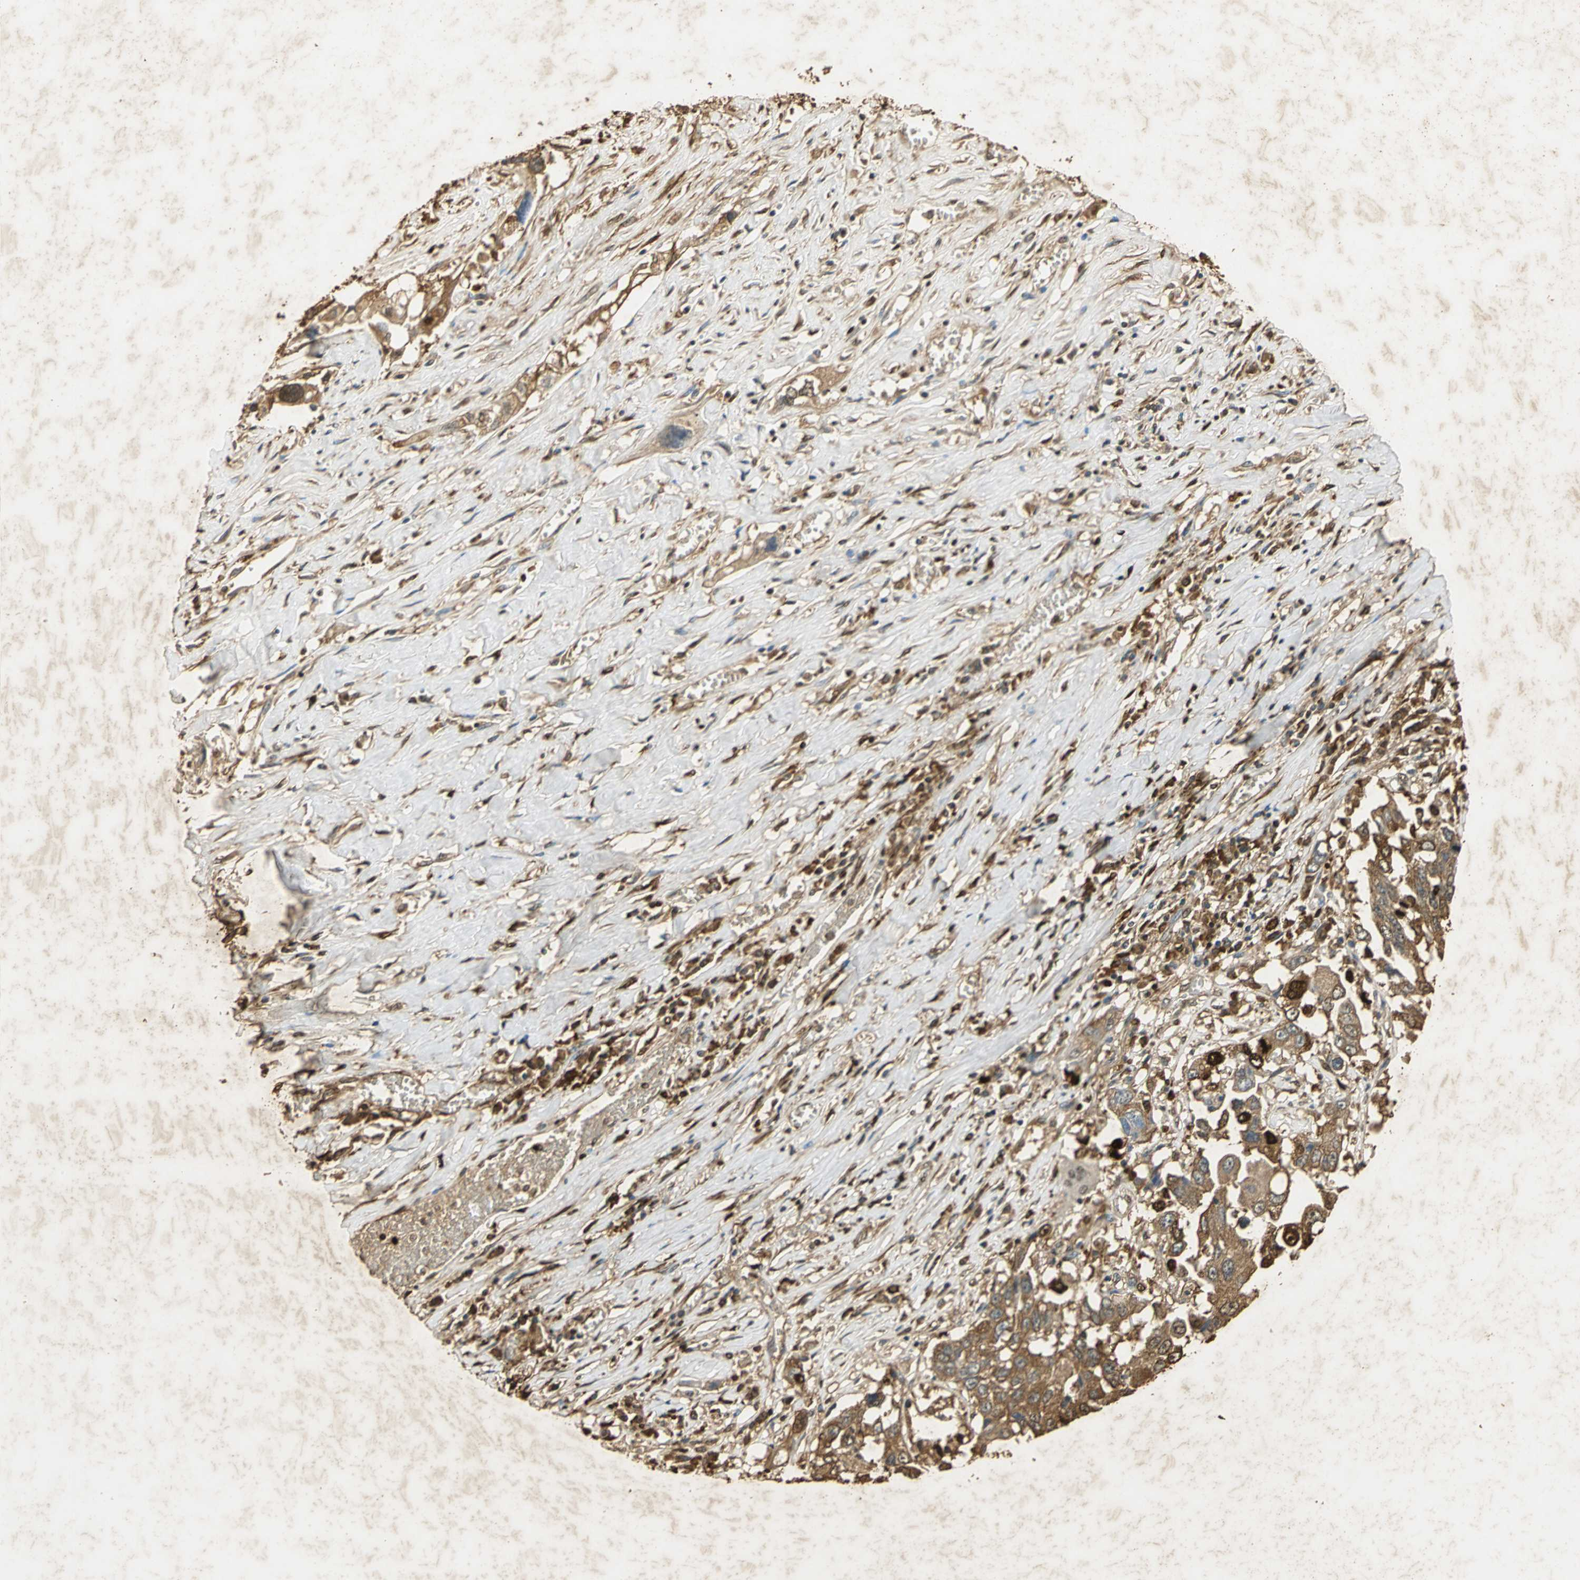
{"staining": {"intensity": "strong", "quantity": ">75%", "location": "cytoplasmic/membranous"}, "tissue": "lung cancer", "cell_type": "Tumor cells", "image_type": "cancer", "snomed": [{"axis": "morphology", "description": "Squamous cell carcinoma, NOS"}, {"axis": "topography", "description": "Lung"}], "caption": "An immunohistochemistry image of tumor tissue is shown. Protein staining in brown shows strong cytoplasmic/membranous positivity in lung cancer (squamous cell carcinoma) within tumor cells.", "gene": "GAPDH", "patient": {"sex": "male", "age": 71}}